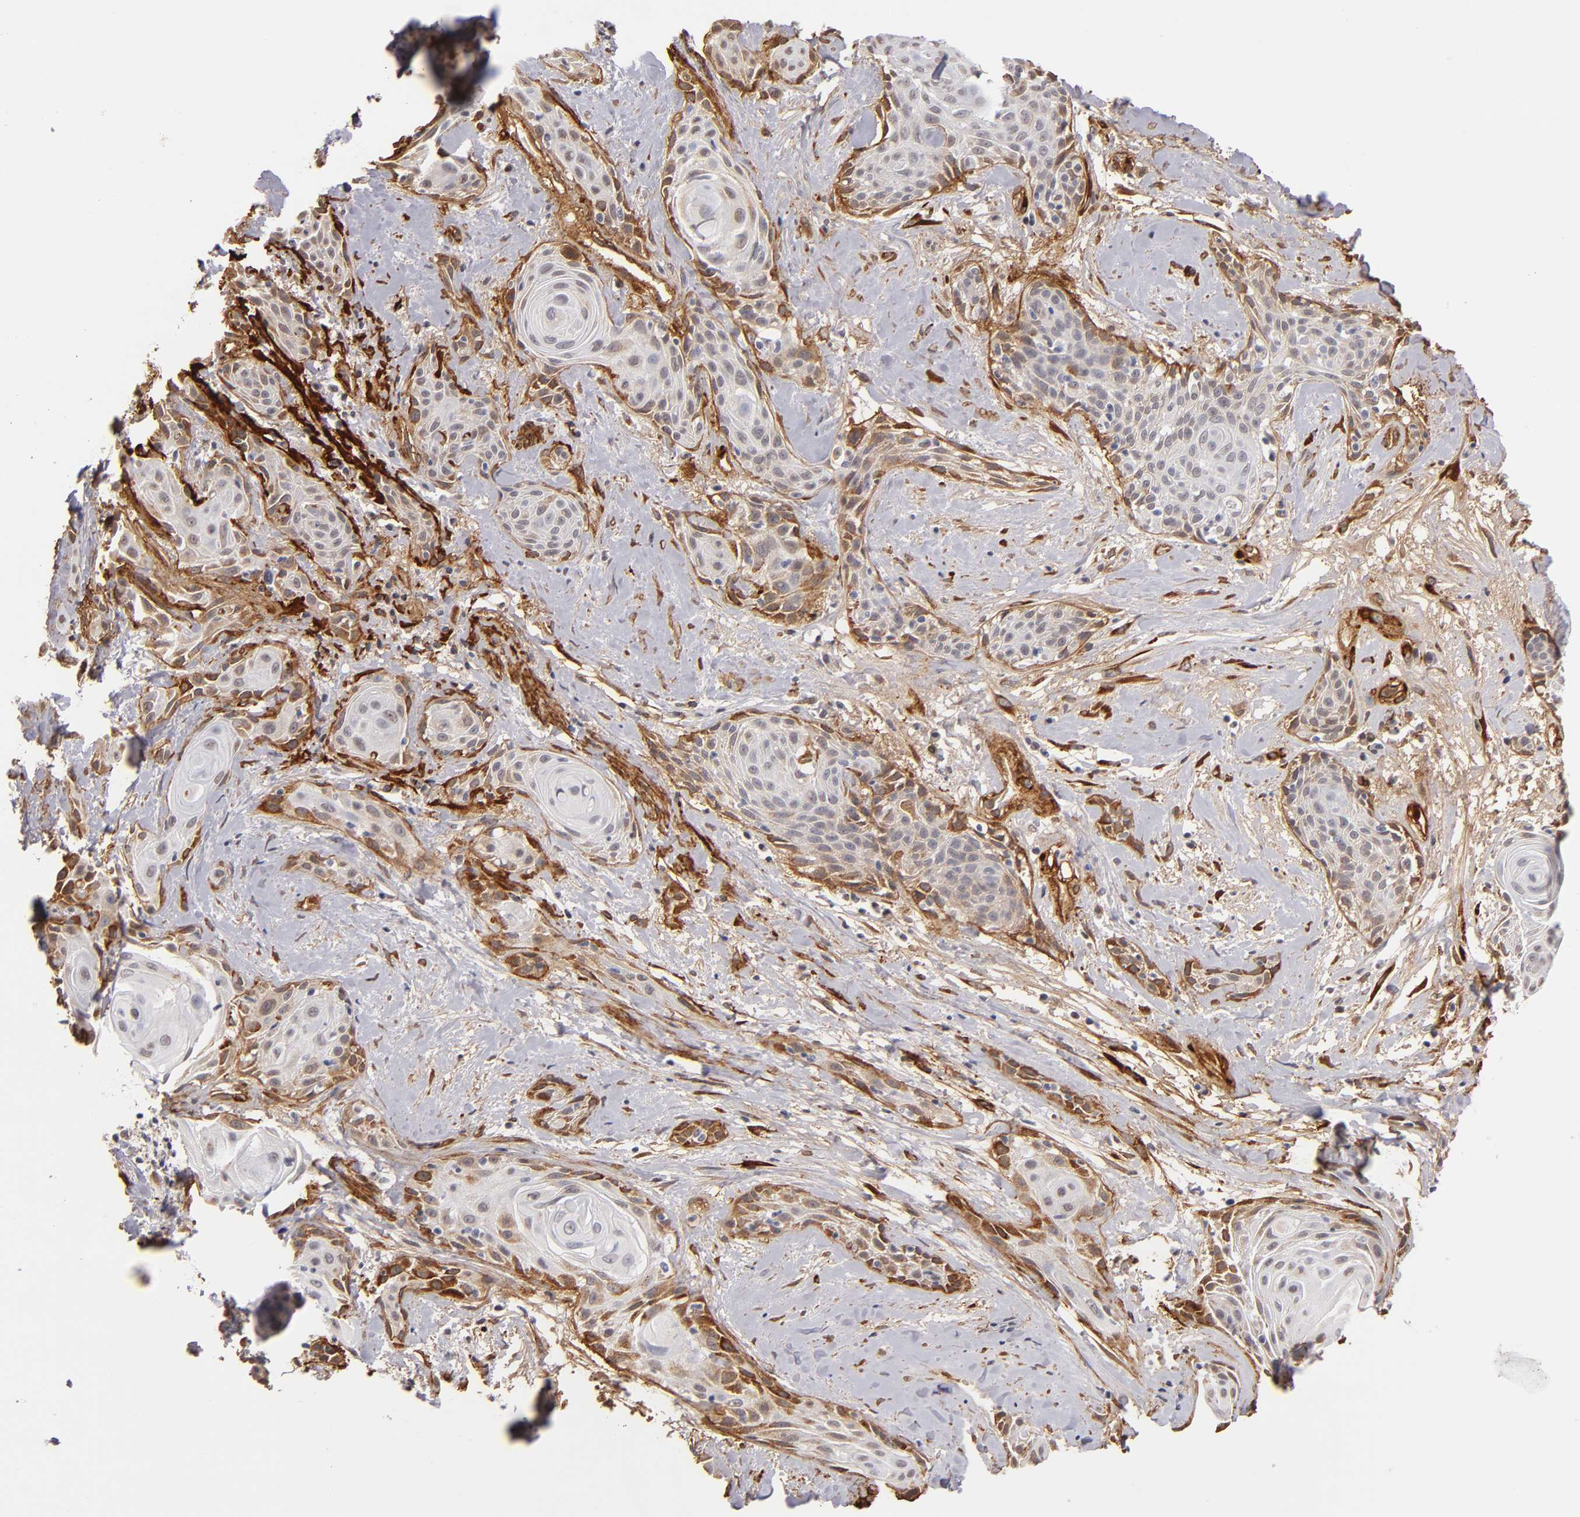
{"staining": {"intensity": "moderate", "quantity": "25%-75%", "location": "cytoplasmic/membranous"}, "tissue": "skin cancer", "cell_type": "Tumor cells", "image_type": "cancer", "snomed": [{"axis": "morphology", "description": "Squamous cell carcinoma, NOS"}, {"axis": "topography", "description": "Skin"}, {"axis": "topography", "description": "Anal"}], "caption": "The immunohistochemical stain shows moderate cytoplasmic/membranous positivity in tumor cells of skin cancer (squamous cell carcinoma) tissue. The staining was performed using DAB (3,3'-diaminobenzidine), with brown indicating positive protein expression. Nuclei are stained blue with hematoxylin.", "gene": "LAMC1", "patient": {"sex": "male", "age": 64}}